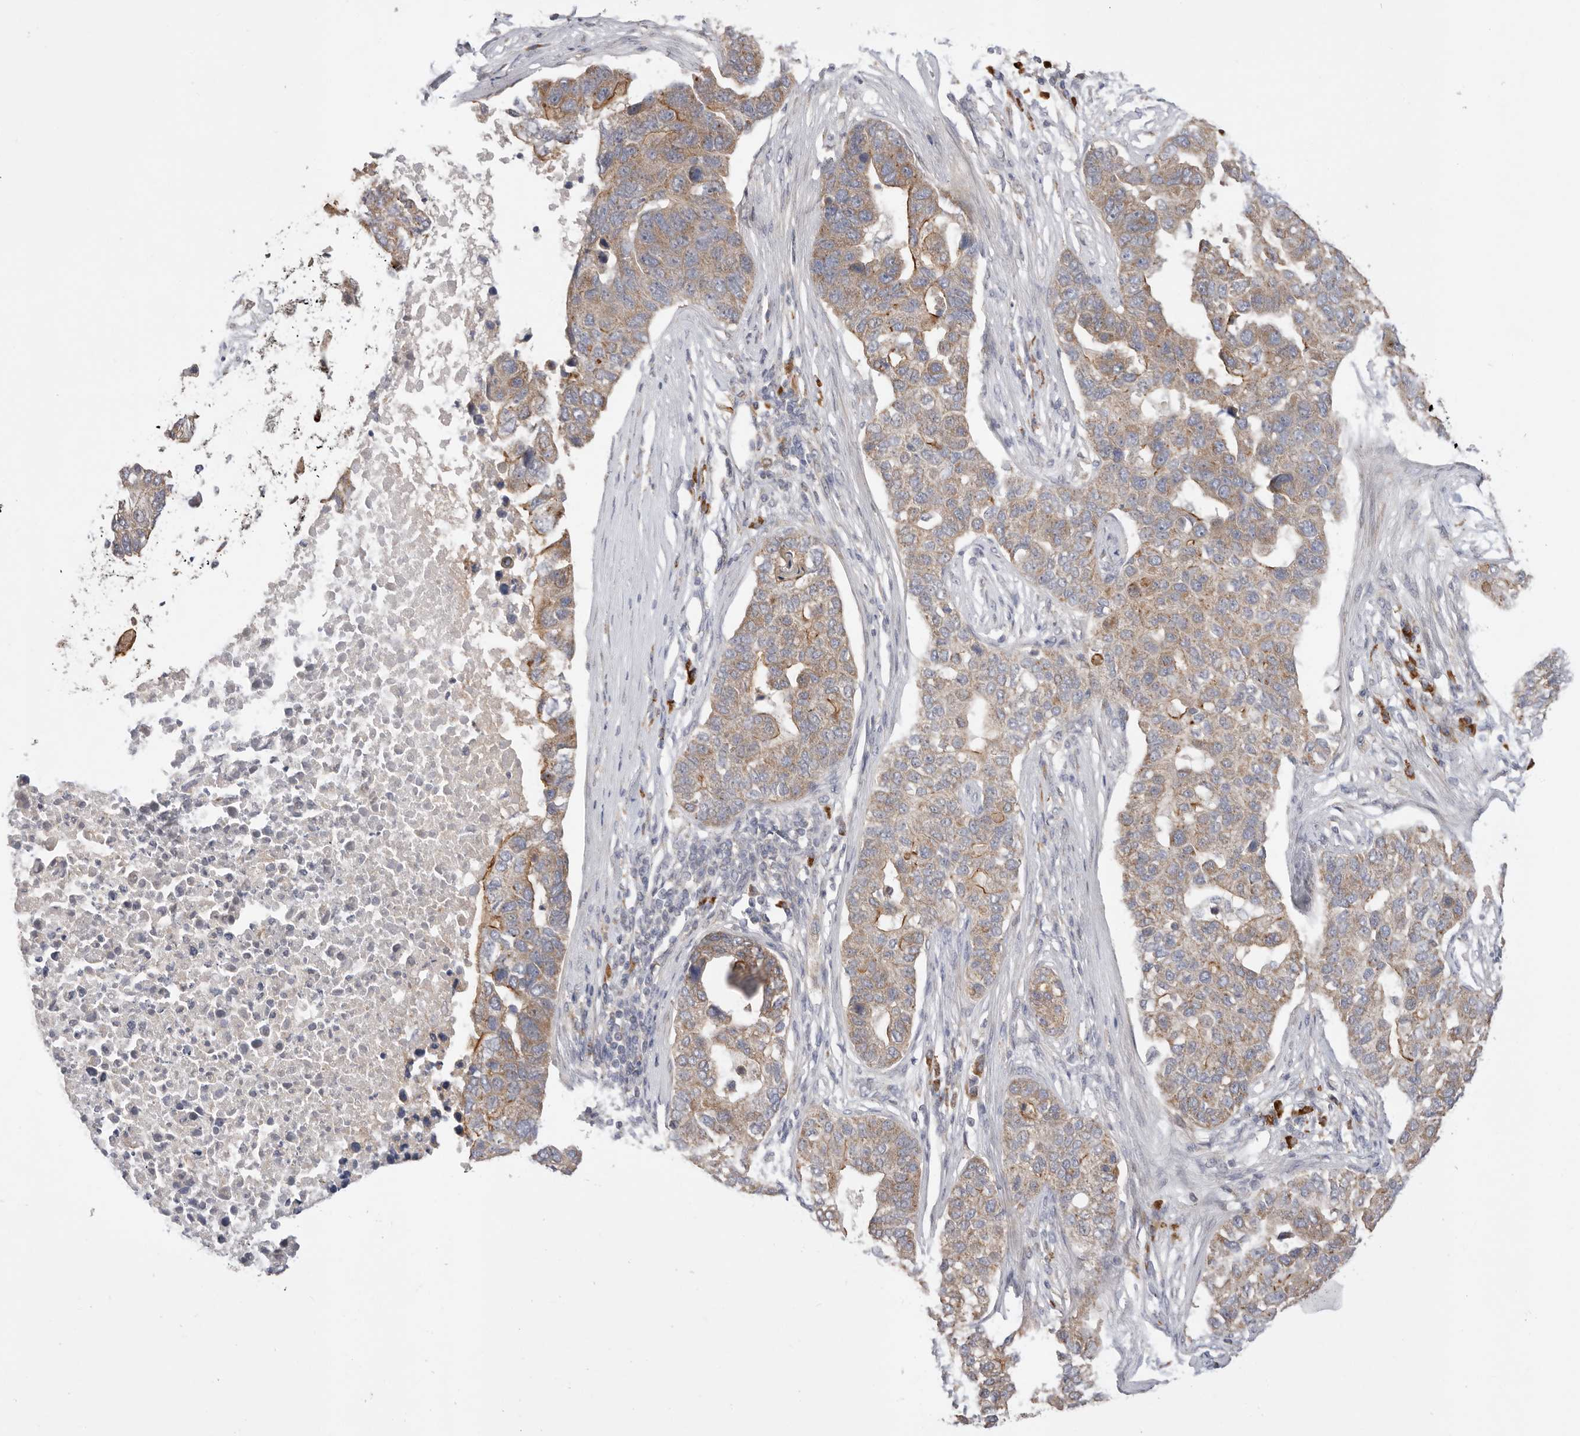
{"staining": {"intensity": "moderate", "quantity": ">75%", "location": "cytoplasmic/membranous"}, "tissue": "pancreatic cancer", "cell_type": "Tumor cells", "image_type": "cancer", "snomed": [{"axis": "morphology", "description": "Adenocarcinoma, NOS"}, {"axis": "topography", "description": "Pancreas"}], "caption": "Adenocarcinoma (pancreatic) tissue exhibits moderate cytoplasmic/membranous expression in about >75% of tumor cells", "gene": "USH1C", "patient": {"sex": "female", "age": 61}}